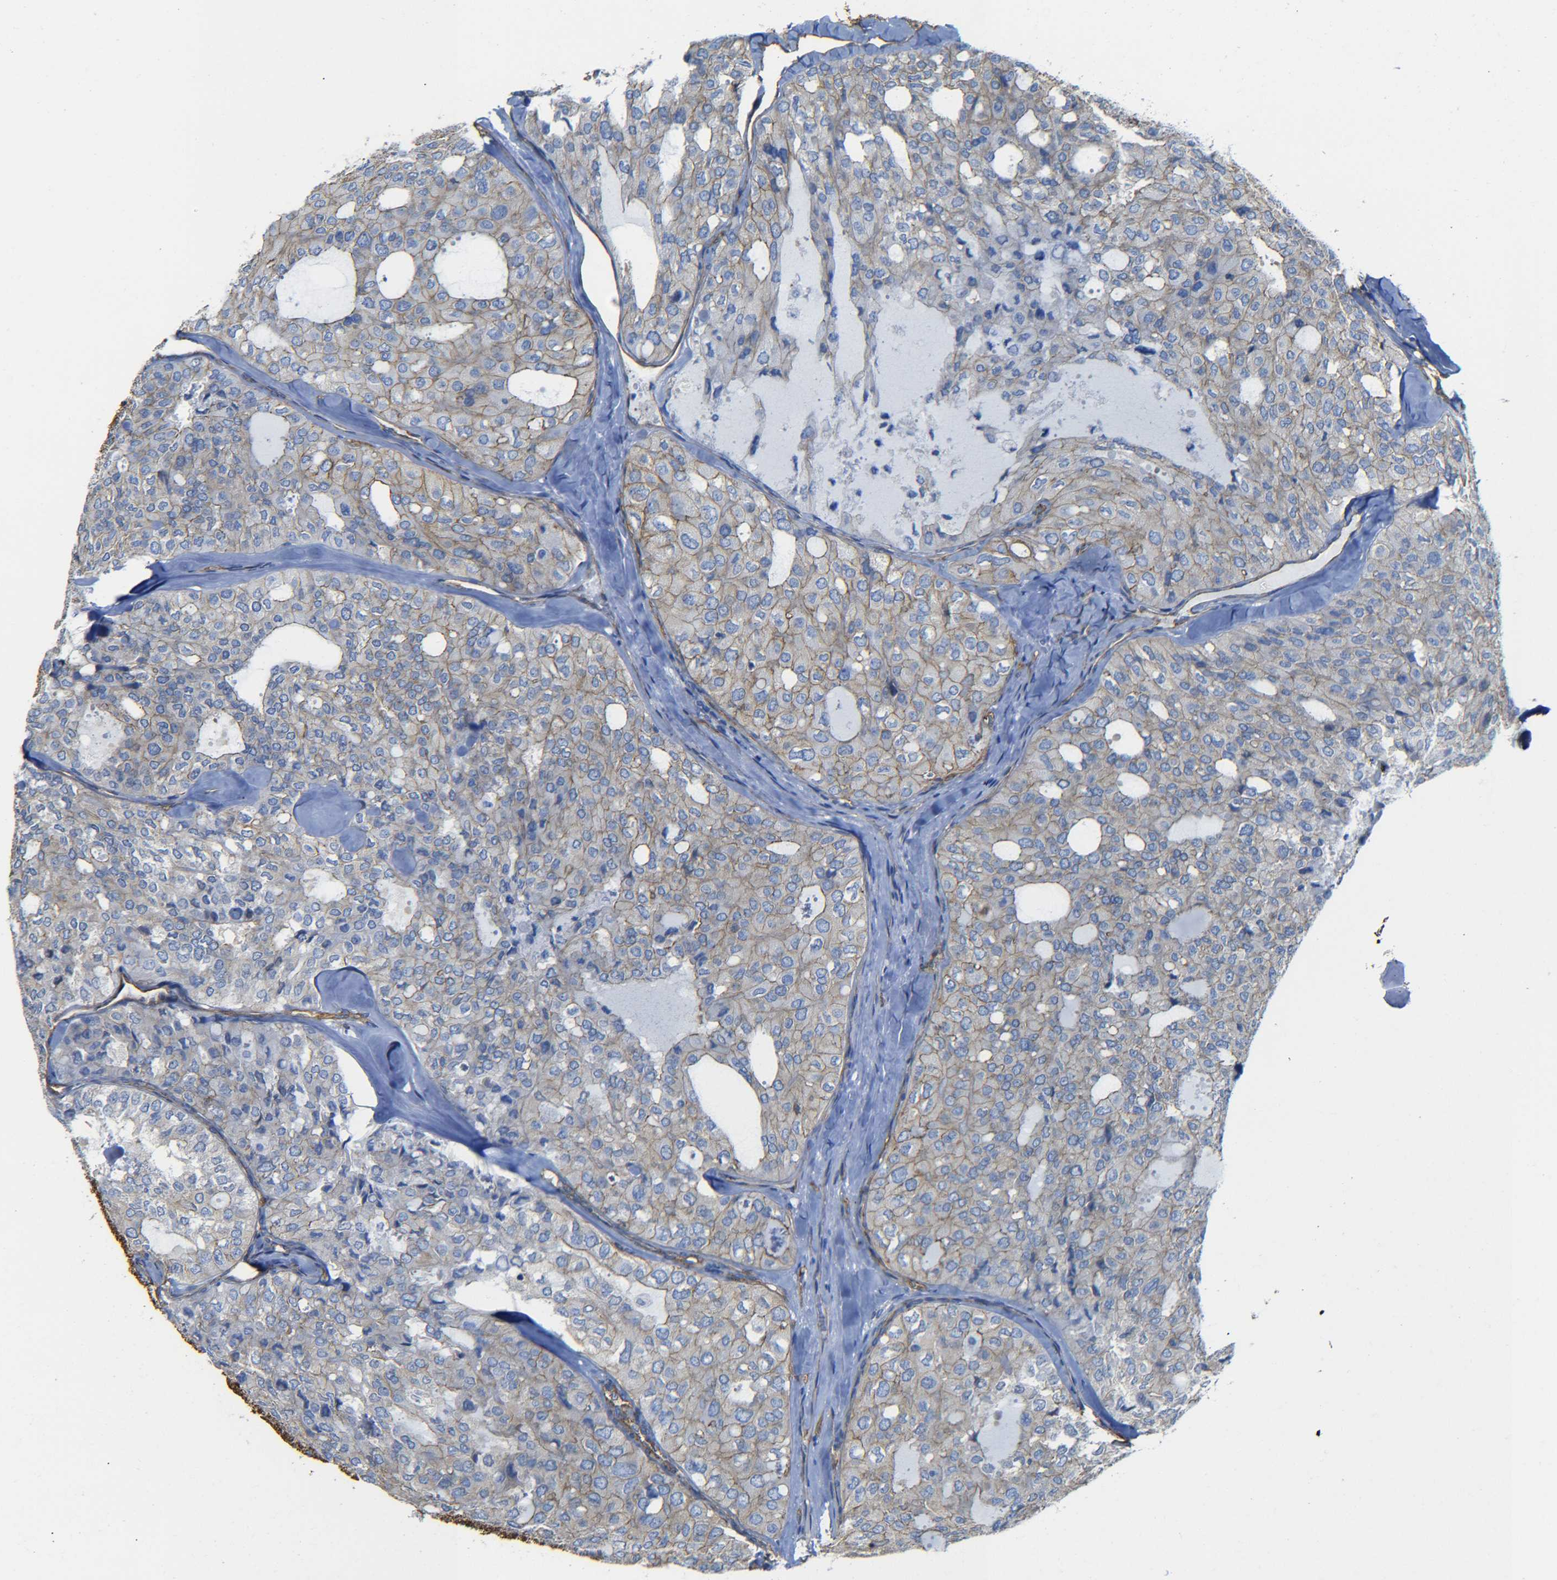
{"staining": {"intensity": "moderate", "quantity": ">75%", "location": "cytoplasmic/membranous"}, "tissue": "thyroid cancer", "cell_type": "Tumor cells", "image_type": "cancer", "snomed": [{"axis": "morphology", "description": "Follicular adenoma carcinoma, NOS"}, {"axis": "topography", "description": "Thyroid gland"}], "caption": "Thyroid follicular adenoma carcinoma stained for a protein (brown) exhibits moderate cytoplasmic/membranous positive positivity in approximately >75% of tumor cells.", "gene": "SPTBN1", "patient": {"sex": "male", "age": 75}}